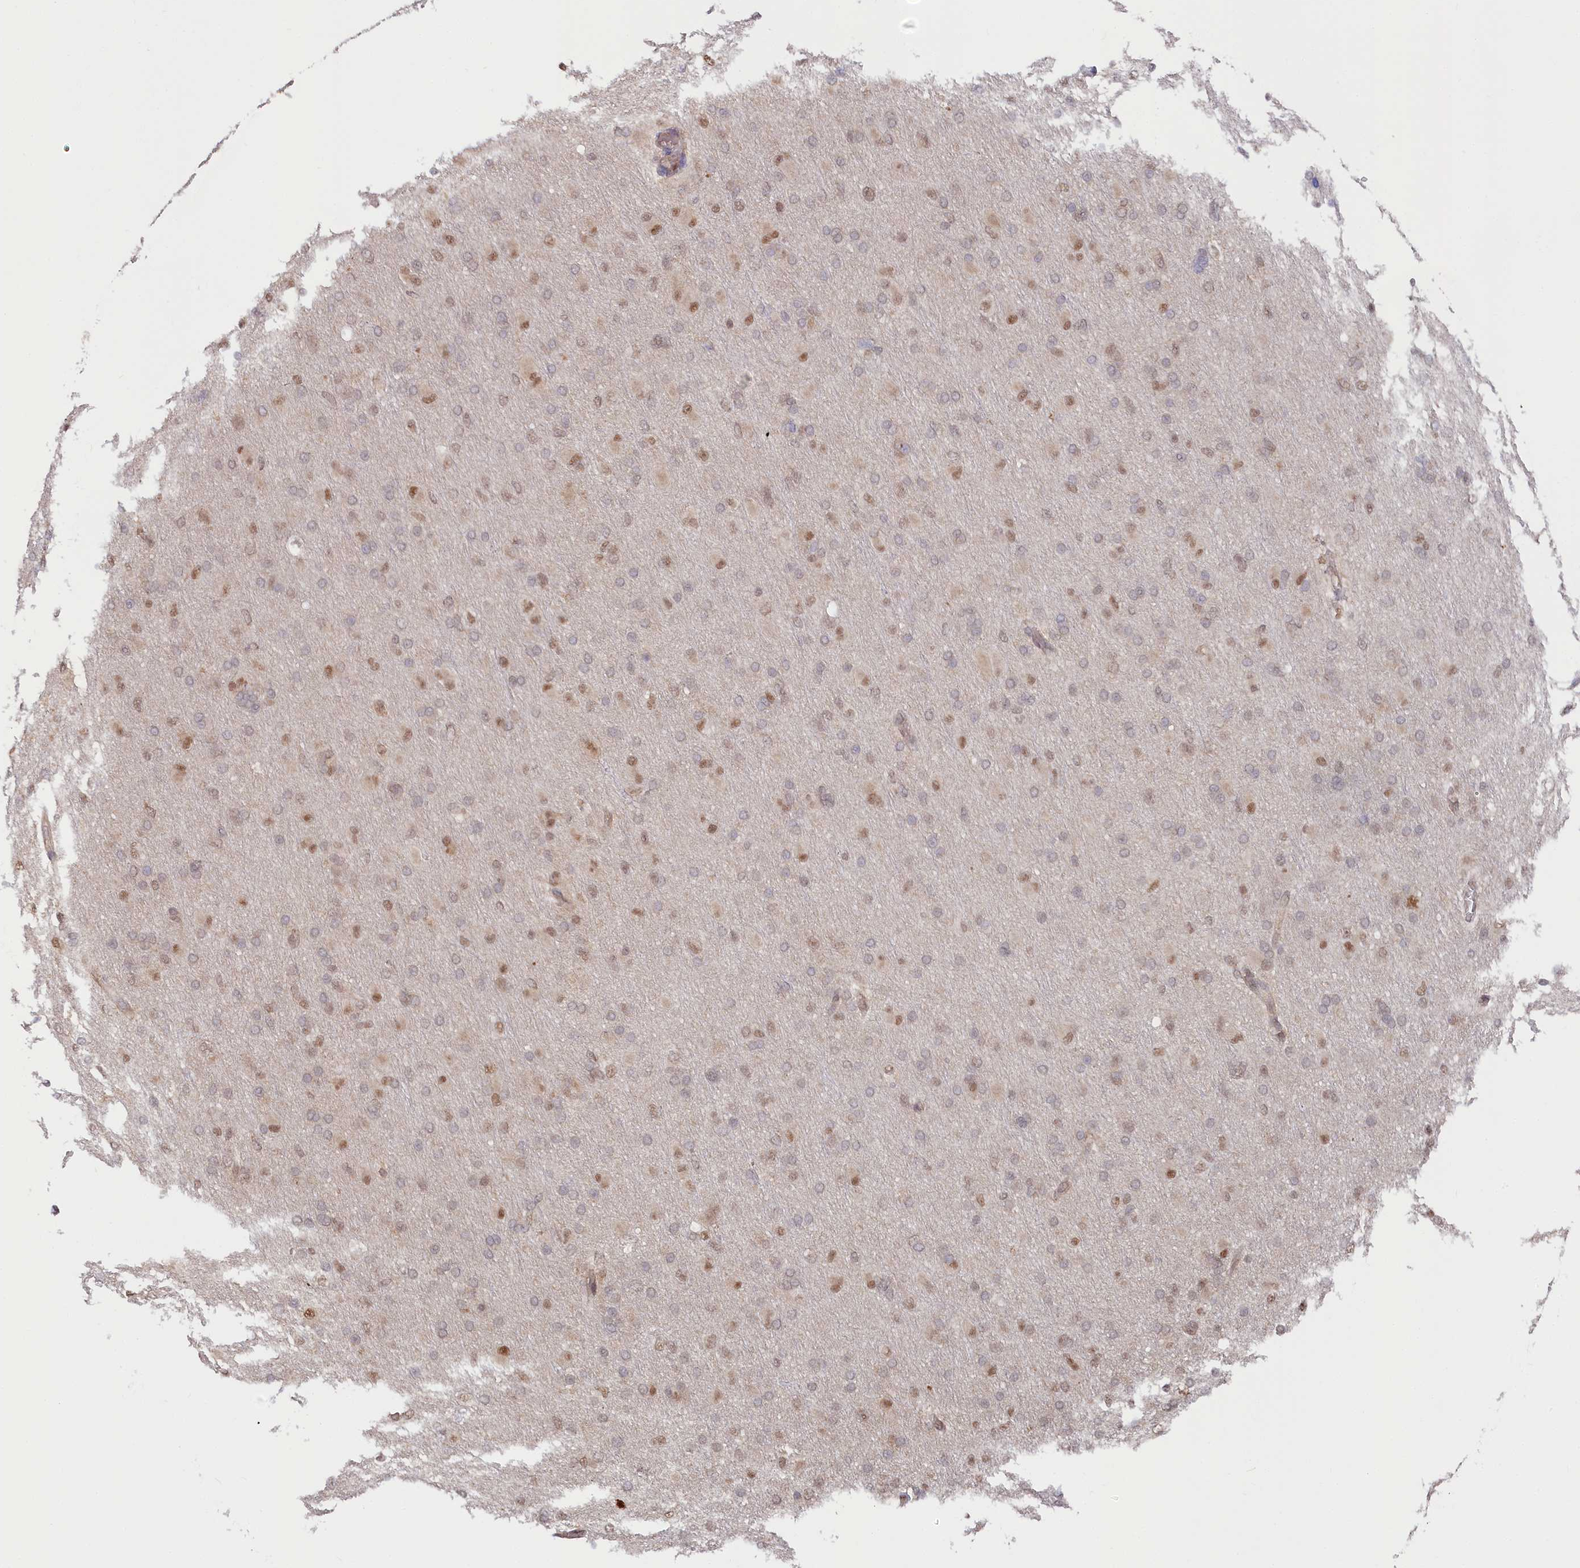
{"staining": {"intensity": "moderate", "quantity": "25%-75%", "location": "nuclear"}, "tissue": "glioma", "cell_type": "Tumor cells", "image_type": "cancer", "snomed": [{"axis": "morphology", "description": "Glioma, malignant, High grade"}, {"axis": "topography", "description": "Cerebral cortex"}], "caption": "Immunohistochemistry (IHC) staining of glioma, which shows medium levels of moderate nuclear staining in approximately 25%-75% of tumor cells indicating moderate nuclear protein positivity. The staining was performed using DAB (3,3'-diaminobenzidine) (brown) for protein detection and nuclei were counterstained in hematoxylin (blue).", "gene": "PSMA1", "patient": {"sex": "female", "age": 36}}